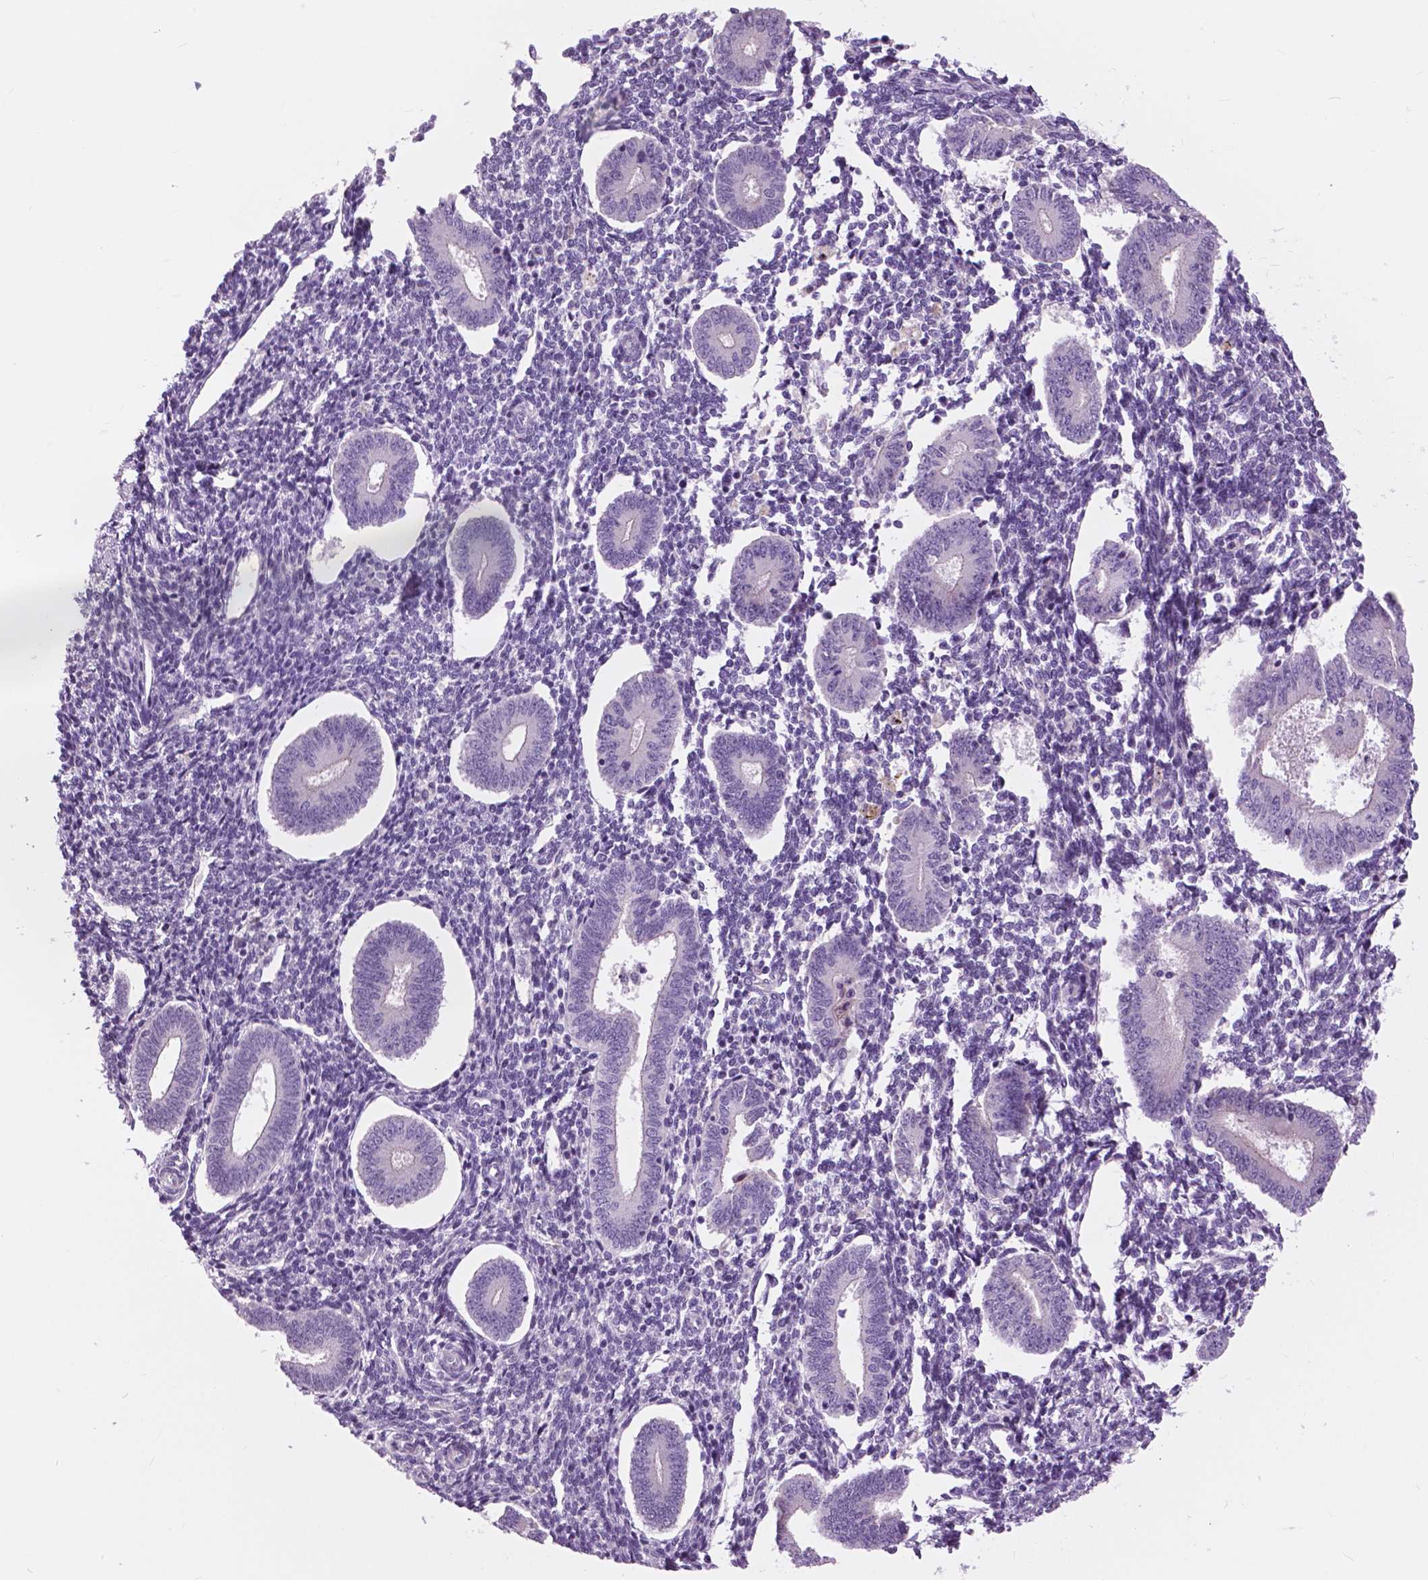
{"staining": {"intensity": "negative", "quantity": "none", "location": "none"}, "tissue": "endometrium", "cell_type": "Cells in endometrial stroma", "image_type": "normal", "snomed": [{"axis": "morphology", "description": "Normal tissue, NOS"}, {"axis": "topography", "description": "Endometrium"}], "caption": "High power microscopy photomicrograph of an immunohistochemistry image of unremarkable endometrium, revealing no significant staining in cells in endometrial stroma.", "gene": "SERPINI1", "patient": {"sex": "female", "age": 40}}